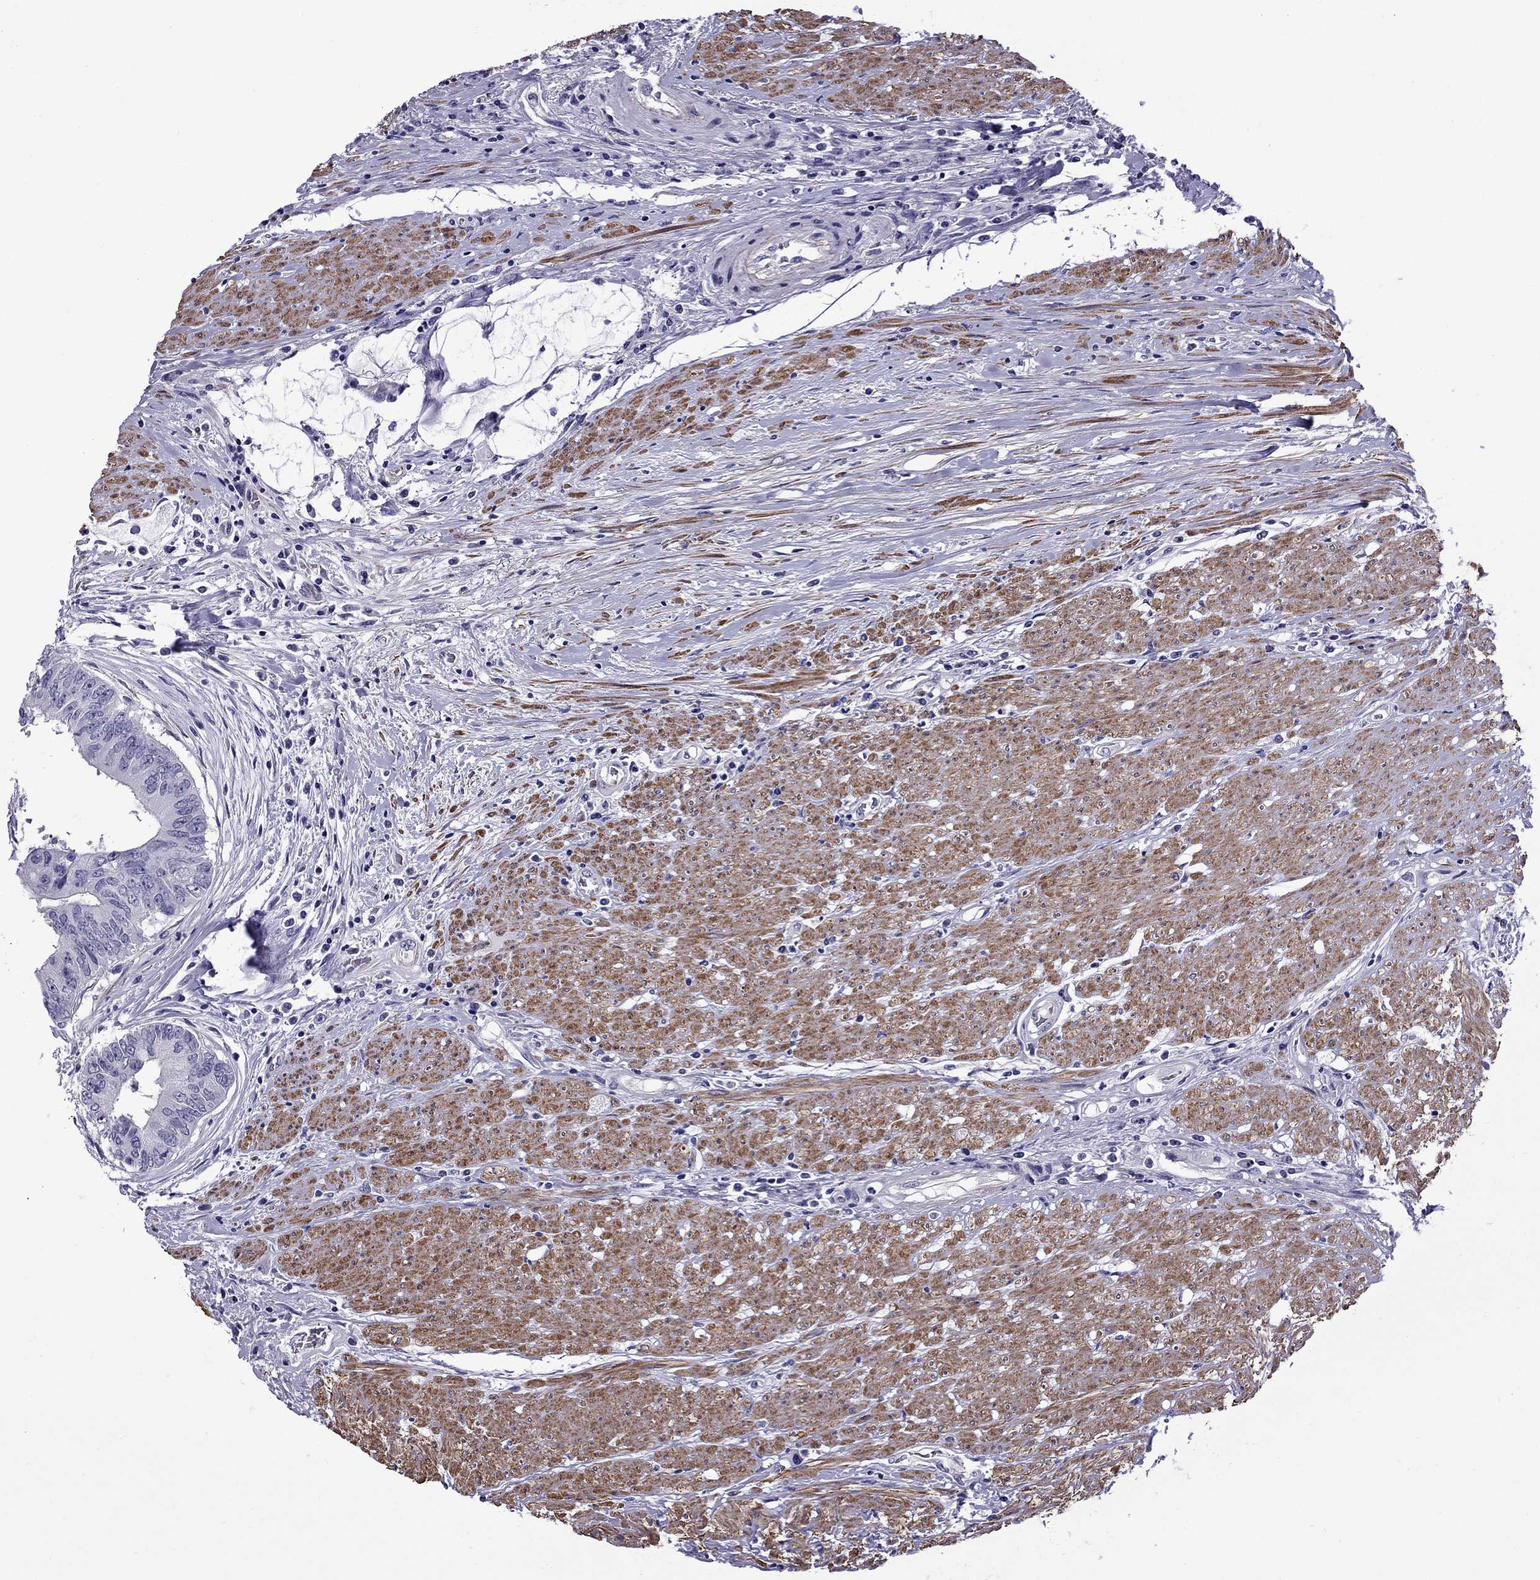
{"staining": {"intensity": "negative", "quantity": "none", "location": "none"}, "tissue": "colorectal cancer", "cell_type": "Tumor cells", "image_type": "cancer", "snomed": [{"axis": "morphology", "description": "Adenocarcinoma, NOS"}, {"axis": "topography", "description": "Rectum"}], "caption": "Adenocarcinoma (colorectal) was stained to show a protein in brown. There is no significant staining in tumor cells.", "gene": "CHRNA5", "patient": {"sex": "male", "age": 59}}